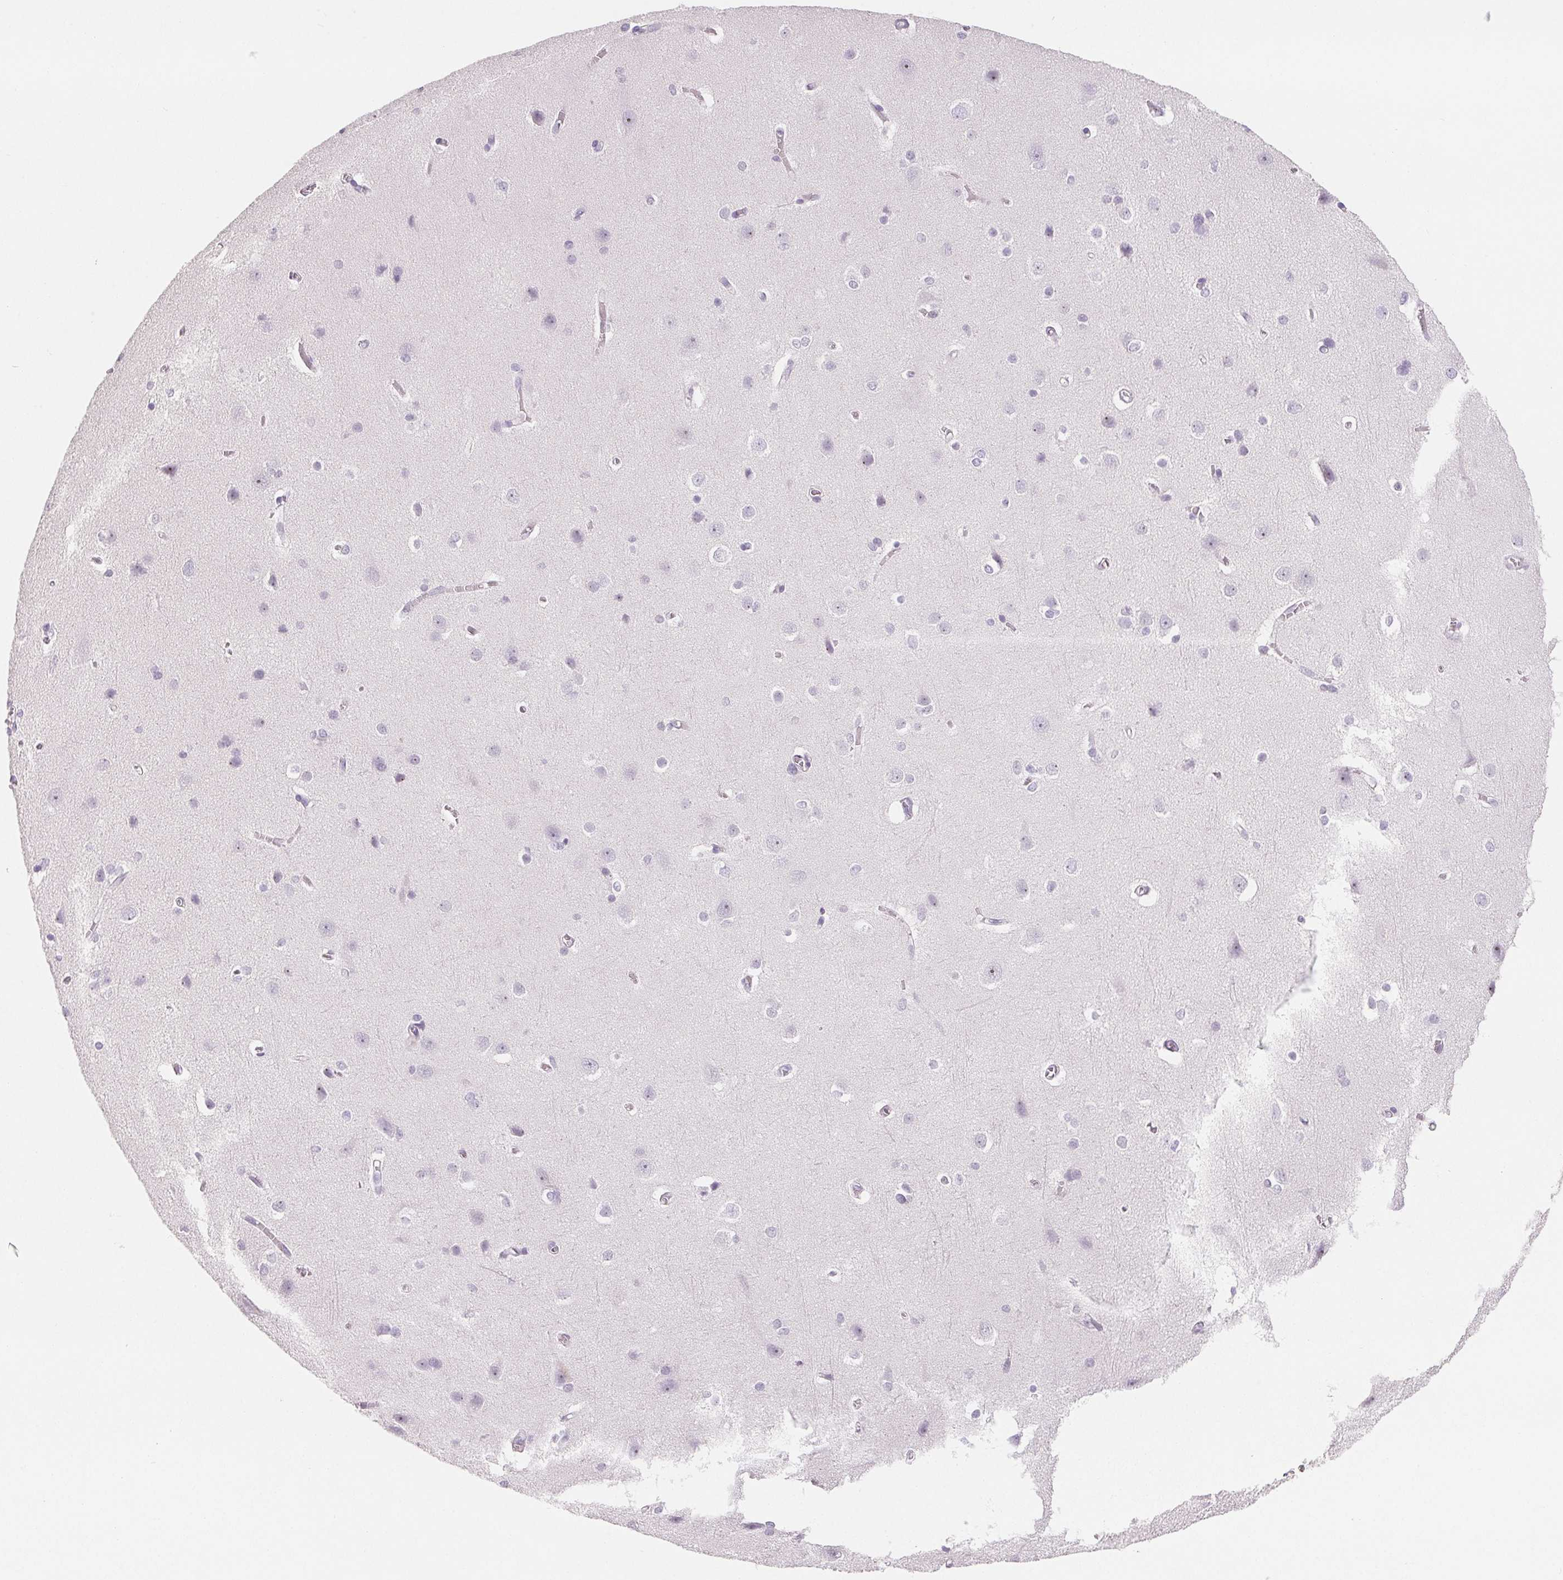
{"staining": {"intensity": "negative", "quantity": "none", "location": "none"}, "tissue": "cerebral cortex", "cell_type": "Endothelial cells", "image_type": "normal", "snomed": [{"axis": "morphology", "description": "Normal tissue, NOS"}, {"axis": "topography", "description": "Cerebral cortex"}], "caption": "A high-resolution photomicrograph shows immunohistochemistry (IHC) staining of unremarkable cerebral cortex, which shows no significant staining in endothelial cells.", "gene": "CD69", "patient": {"sex": "male", "age": 37}}